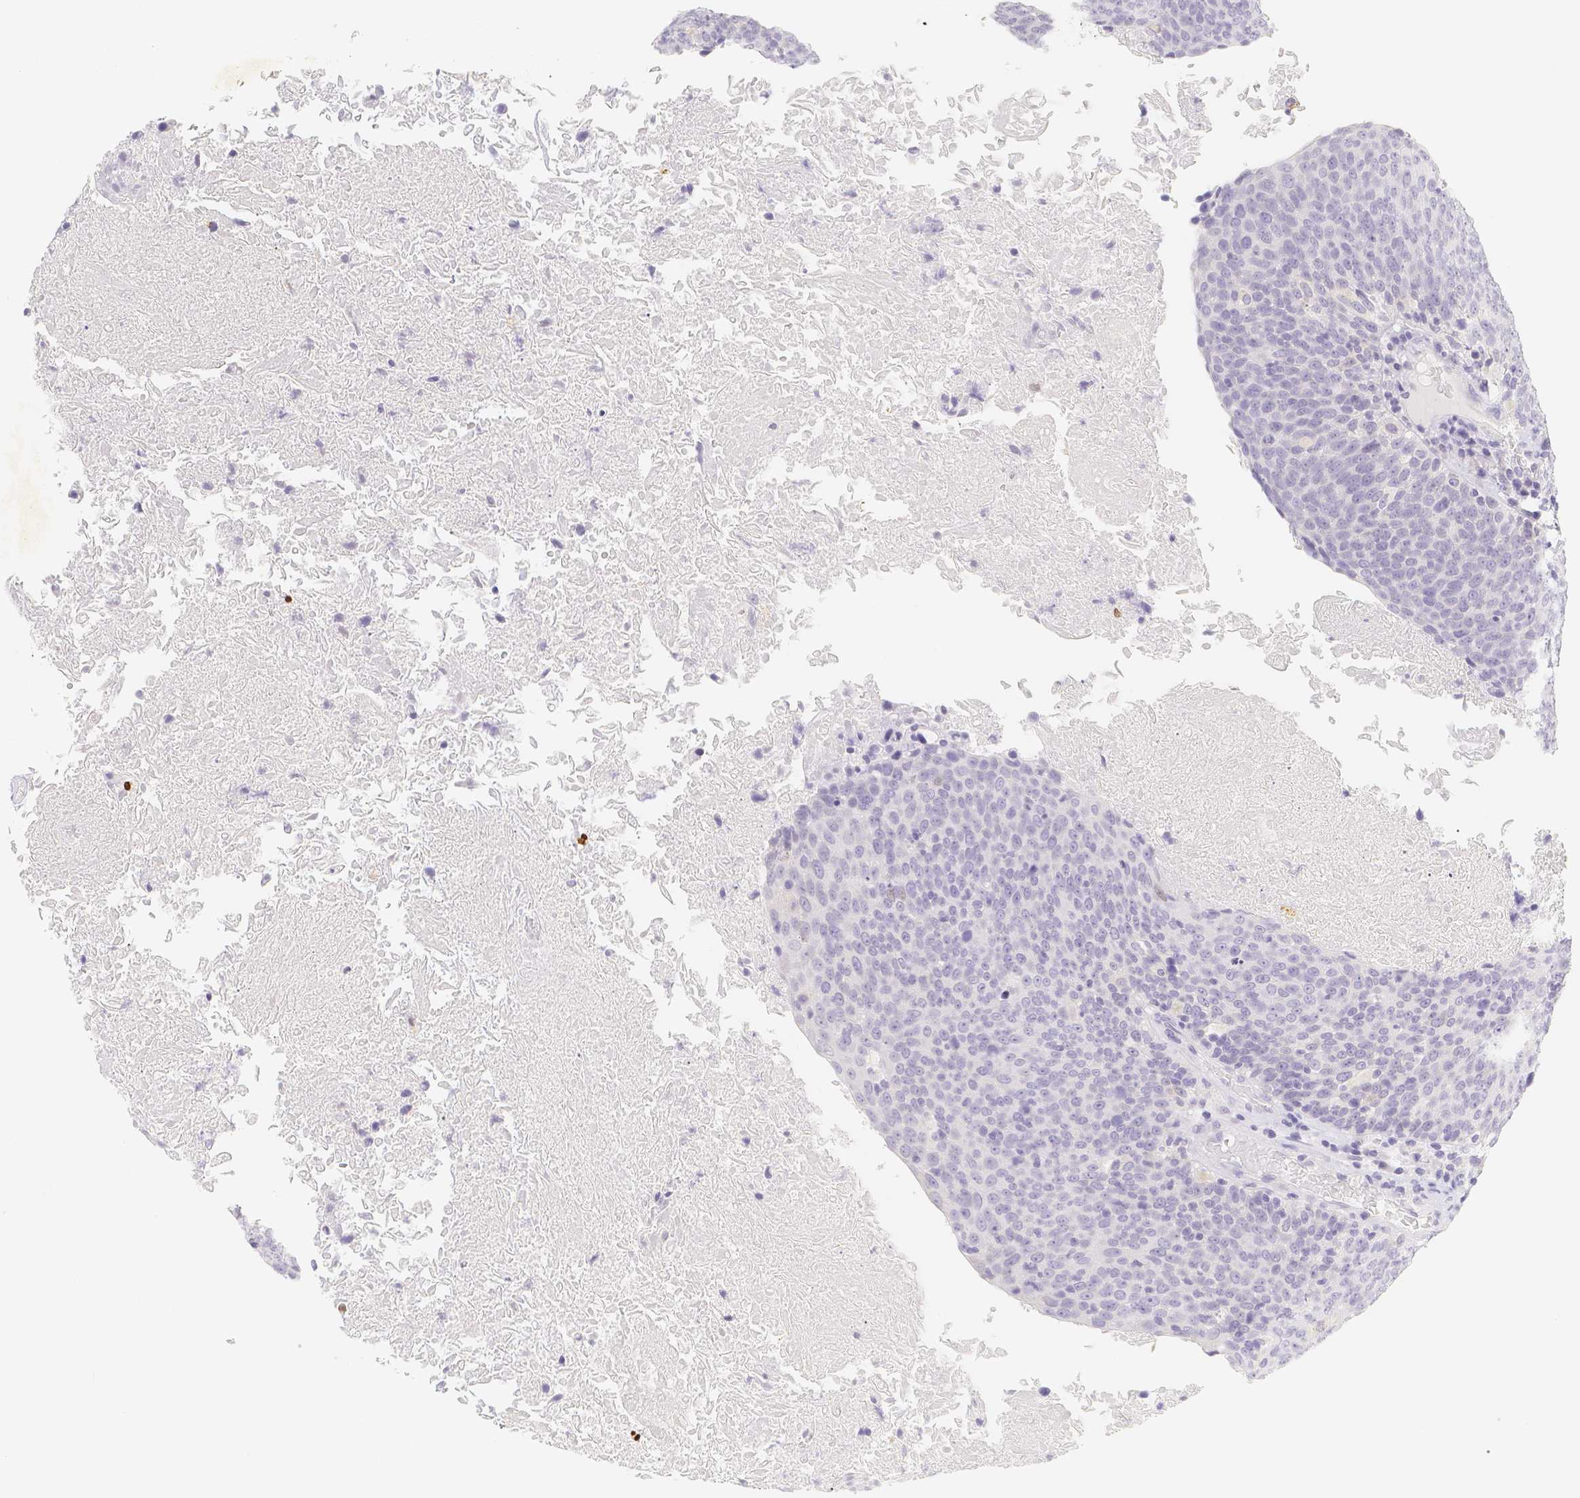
{"staining": {"intensity": "negative", "quantity": "none", "location": "none"}, "tissue": "head and neck cancer", "cell_type": "Tumor cells", "image_type": "cancer", "snomed": [{"axis": "morphology", "description": "Squamous cell carcinoma, NOS"}, {"axis": "morphology", "description": "Squamous cell carcinoma, metastatic, NOS"}, {"axis": "topography", "description": "Lymph node"}, {"axis": "topography", "description": "Head-Neck"}], "caption": "This is an IHC histopathology image of human head and neck cancer (squamous cell carcinoma). There is no positivity in tumor cells.", "gene": "PADI4", "patient": {"sex": "male", "age": 62}}